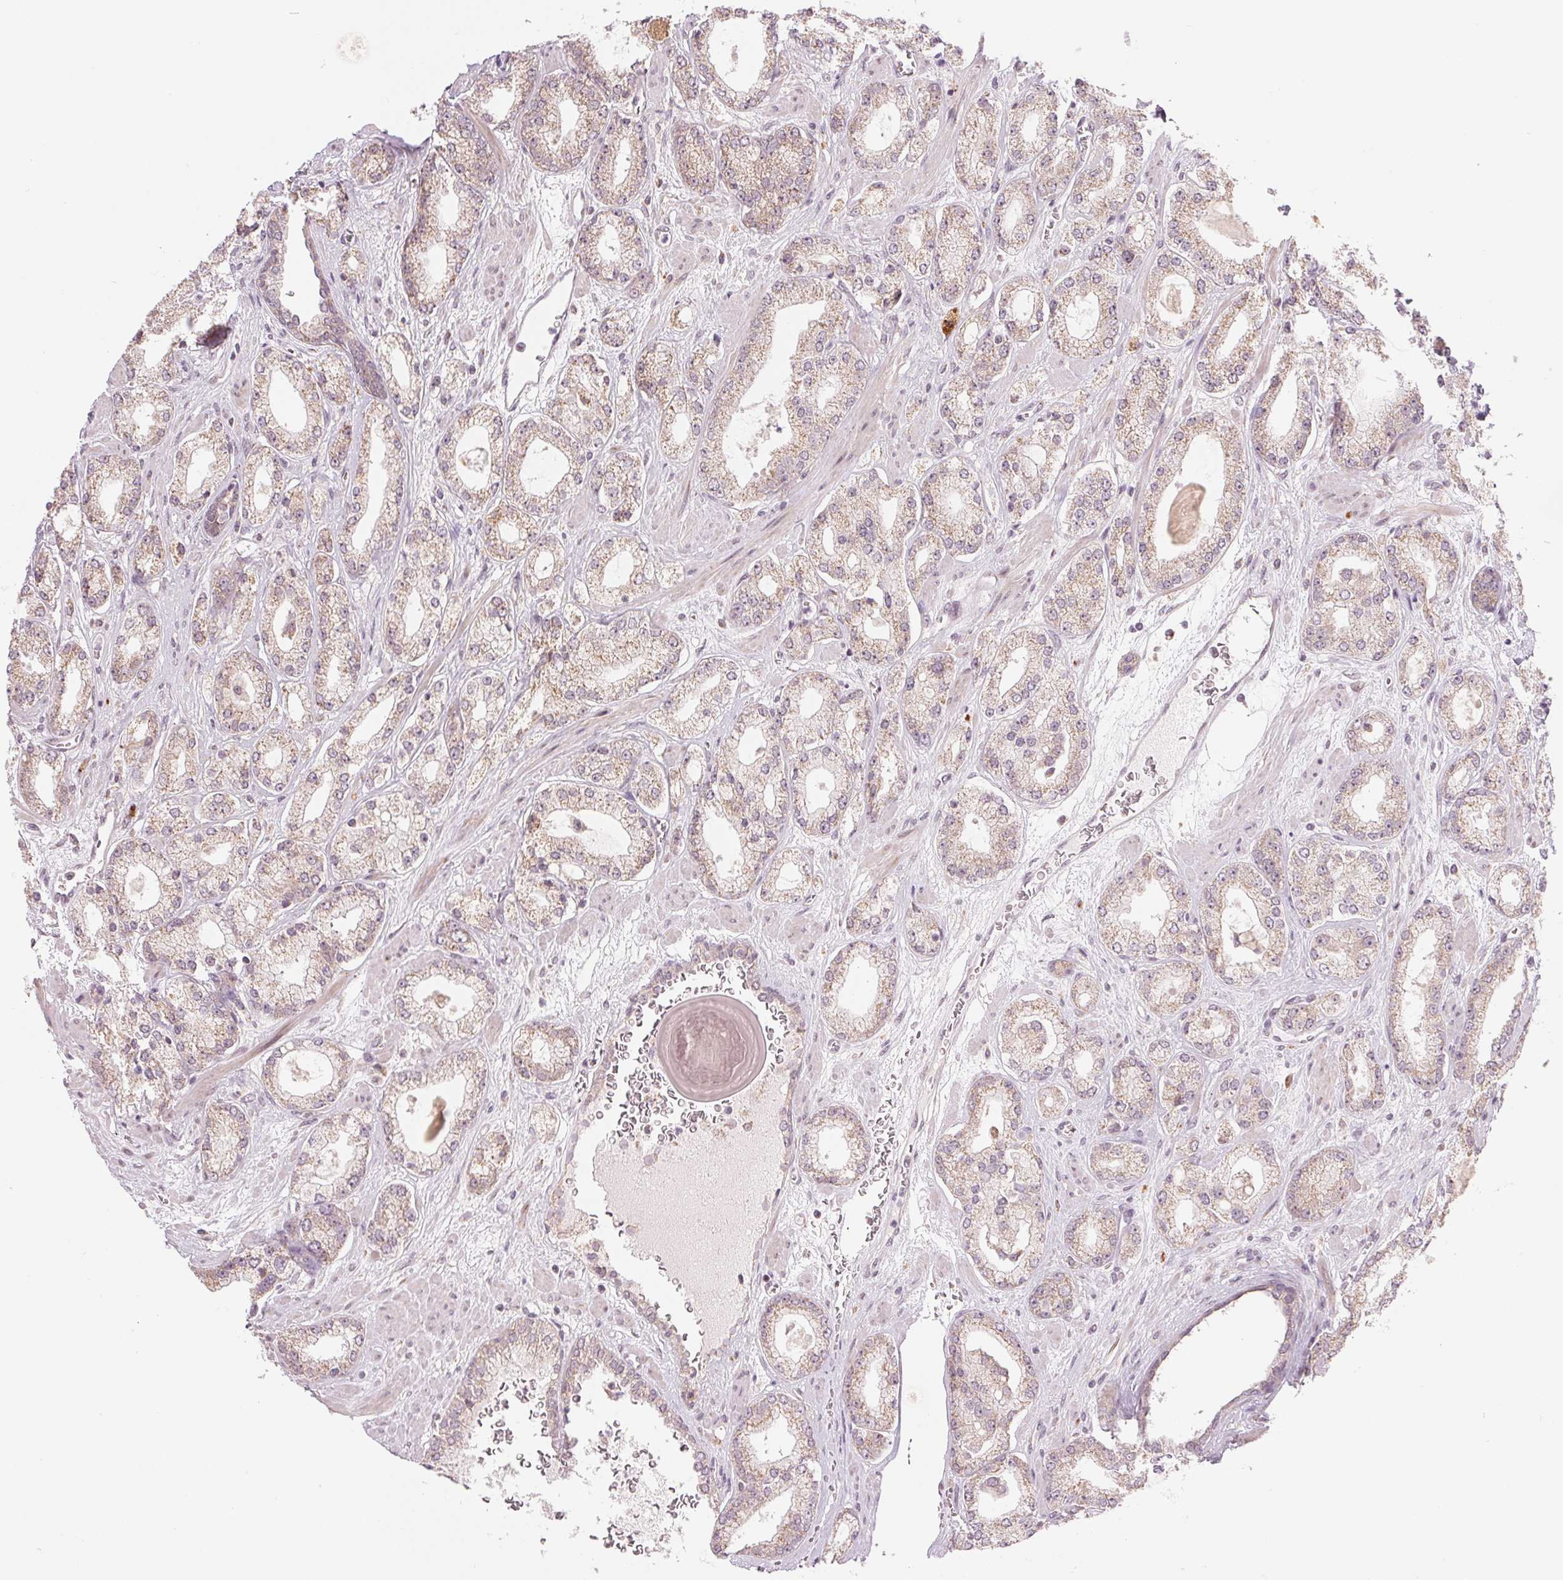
{"staining": {"intensity": "weak", "quantity": "25%-75%", "location": "cytoplasmic/membranous"}, "tissue": "prostate cancer", "cell_type": "Tumor cells", "image_type": "cancer", "snomed": [{"axis": "morphology", "description": "Adenocarcinoma, High grade"}, {"axis": "topography", "description": "Prostate"}], "caption": "Tumor cells demonstrate low levels of weak cytoplasmic/membranous positivity in about 25%-75% of cells in prostate high-grade adenocarcinoma.", "gene": "ARHGAP32", "patient": {"sex": "male", "age": 64}}